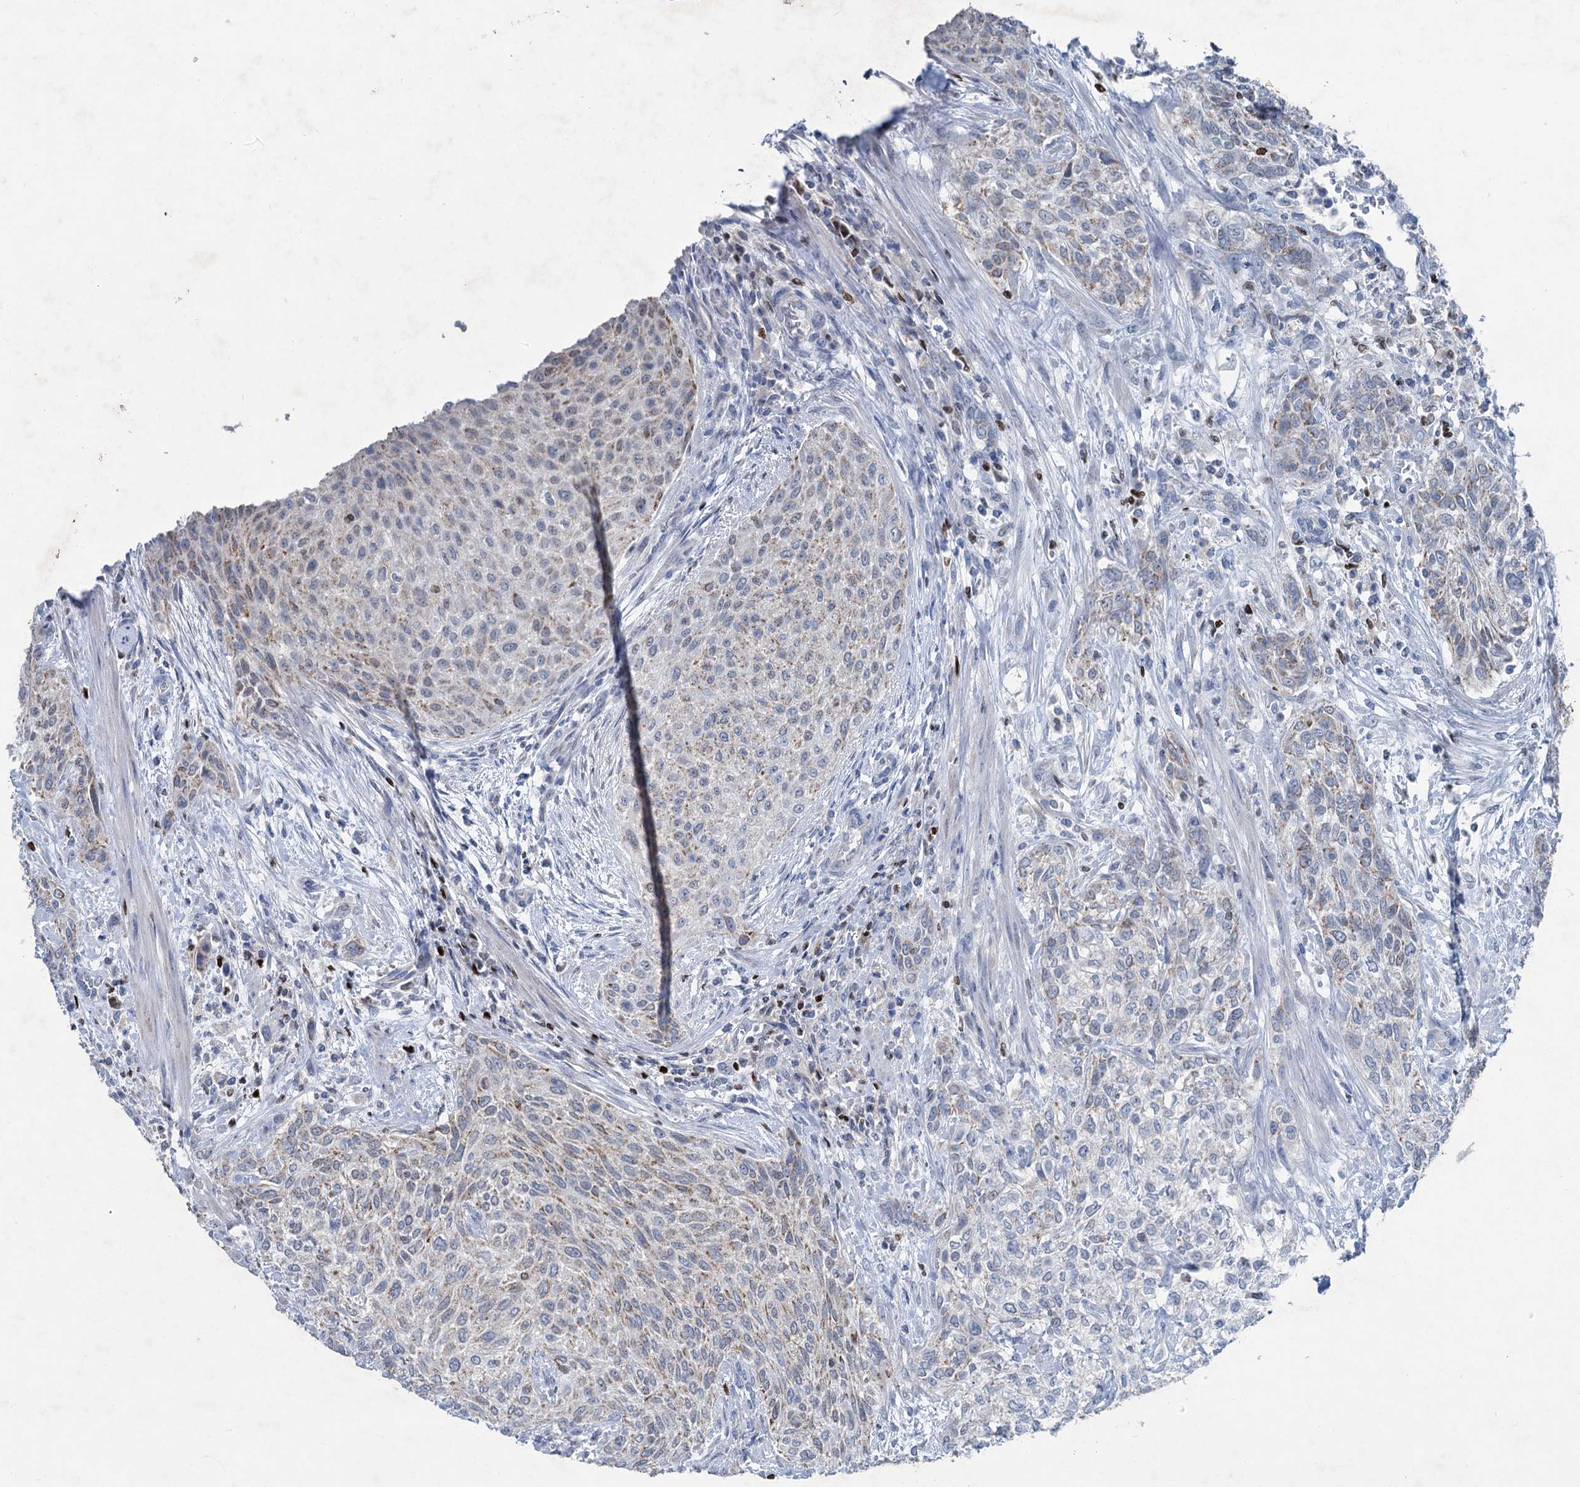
{"staining": {"intensity": "weak", "quantity": "25%-75%", "location": "cytoplasmic/membranous"}, "tissue": "urothelial cancer", "cell_type": "Tumor cells", "image_type": "cancer", "snomed": [{"axis": "morphology", "description": "Normal tissue, NOS"}, {"axis": "morphology", "description": "Urothelial carcinoma, NOS"}, {"axis": "topography", "description": "Urinary bladder"}, {"axis": "topography", "description": "Peripheral nerve tissue"}], "caption": "Transitional cell carcinoma tissue shows weak cytoplasmic/membranous positivity in about 25%-75% of tumor cells", "gene": "ELP4", "patient": {"sex": "male", "age": 35}}